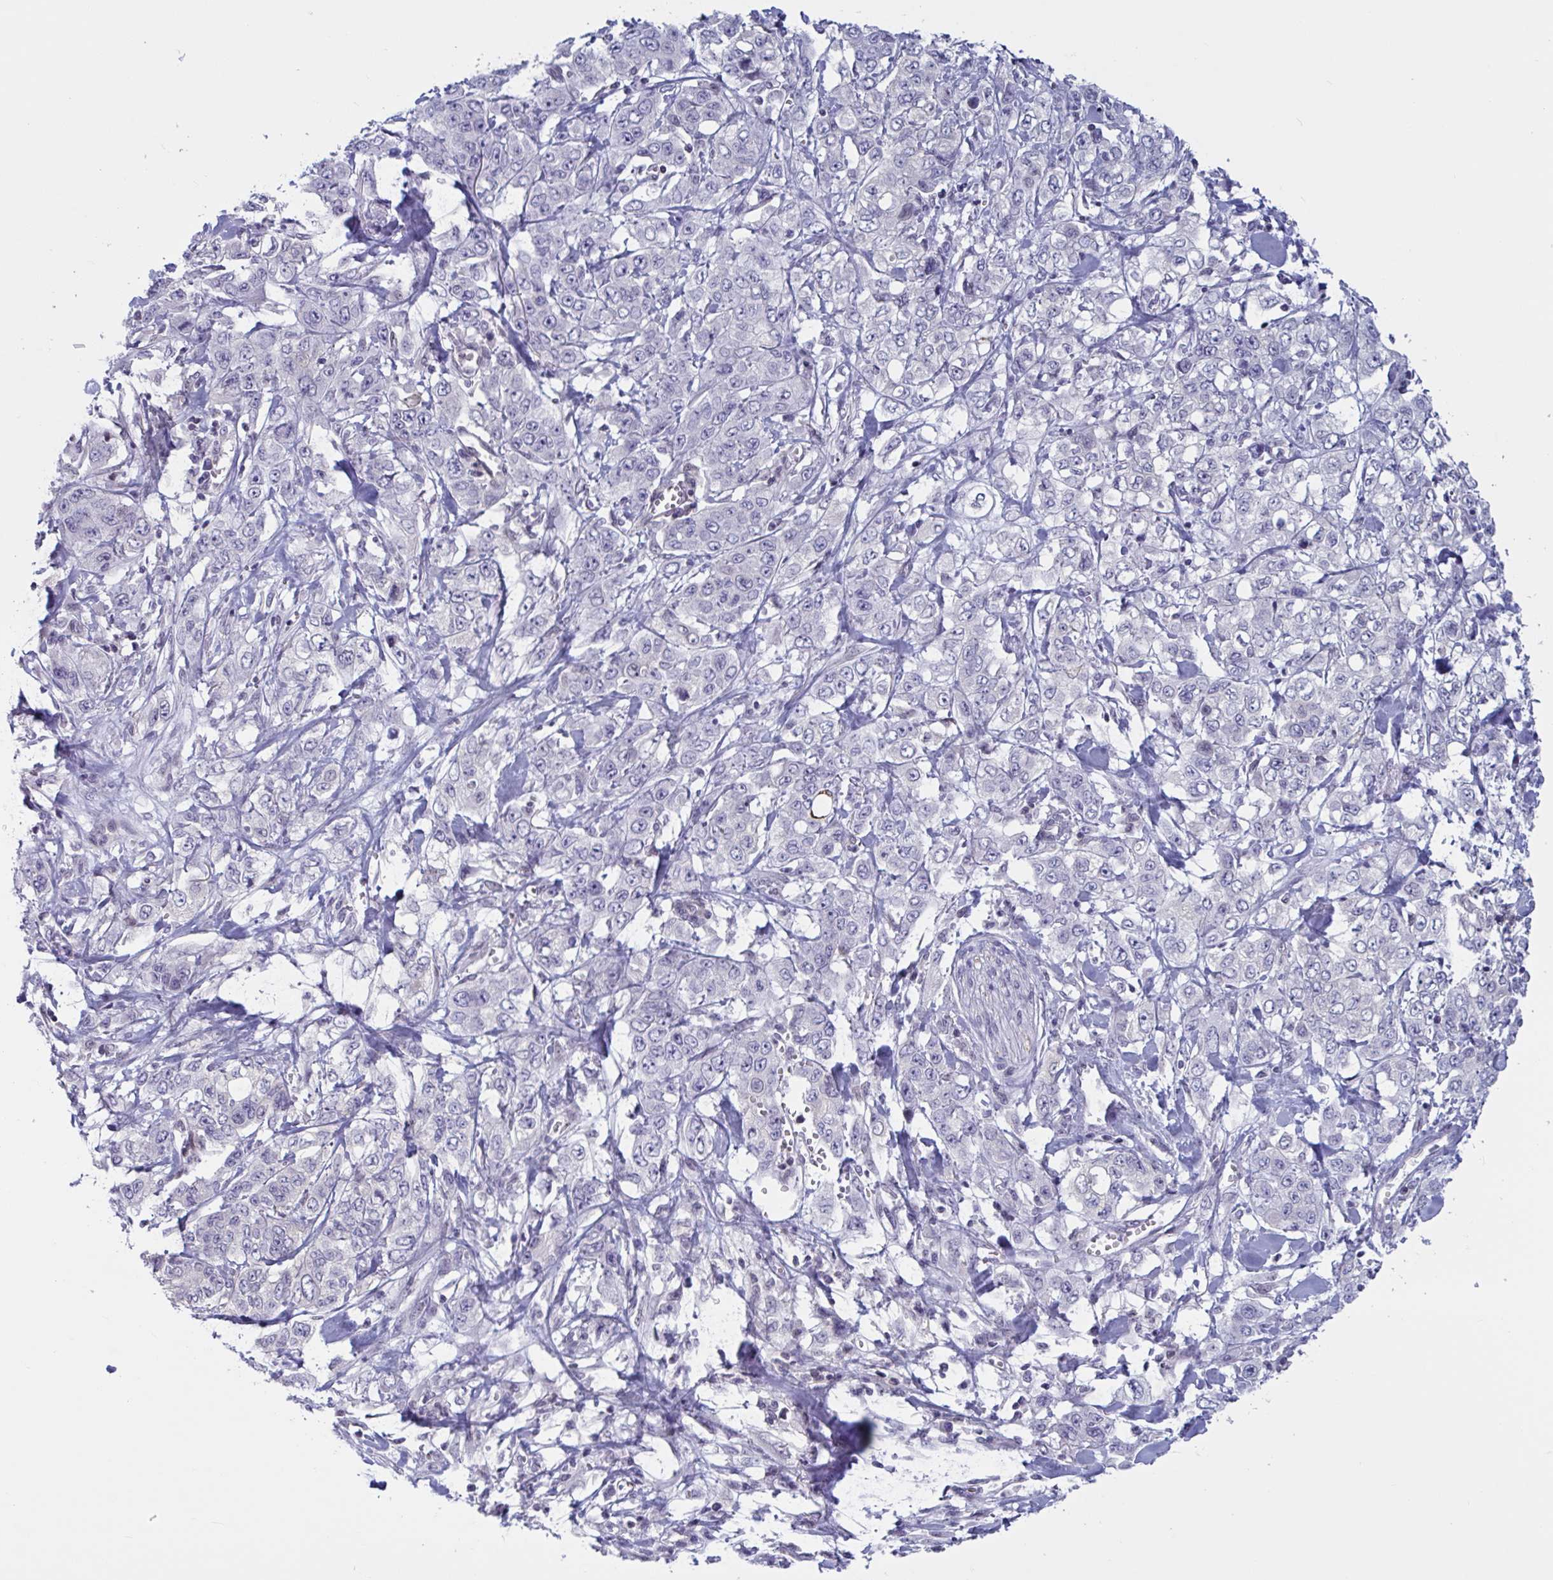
{"staining": {"intensity": "negative", "quantity": "none", "location": "none"}, "tissue": "stomach cancer", "cell_type": "Tumor cells", "image_type": "cancer", "snomed": [{"axis": "morphology", "description": "Adenocarcinoma, NOS"}, {"axis": "topography", "description": "Stomach, upper"}], "caption": "Human stomach adenocarcinoma stained for a protein using IHC reveals no positivity in tumor cells.", "gene": "TANK", "patient": {"sex": "male", "age": 62}}